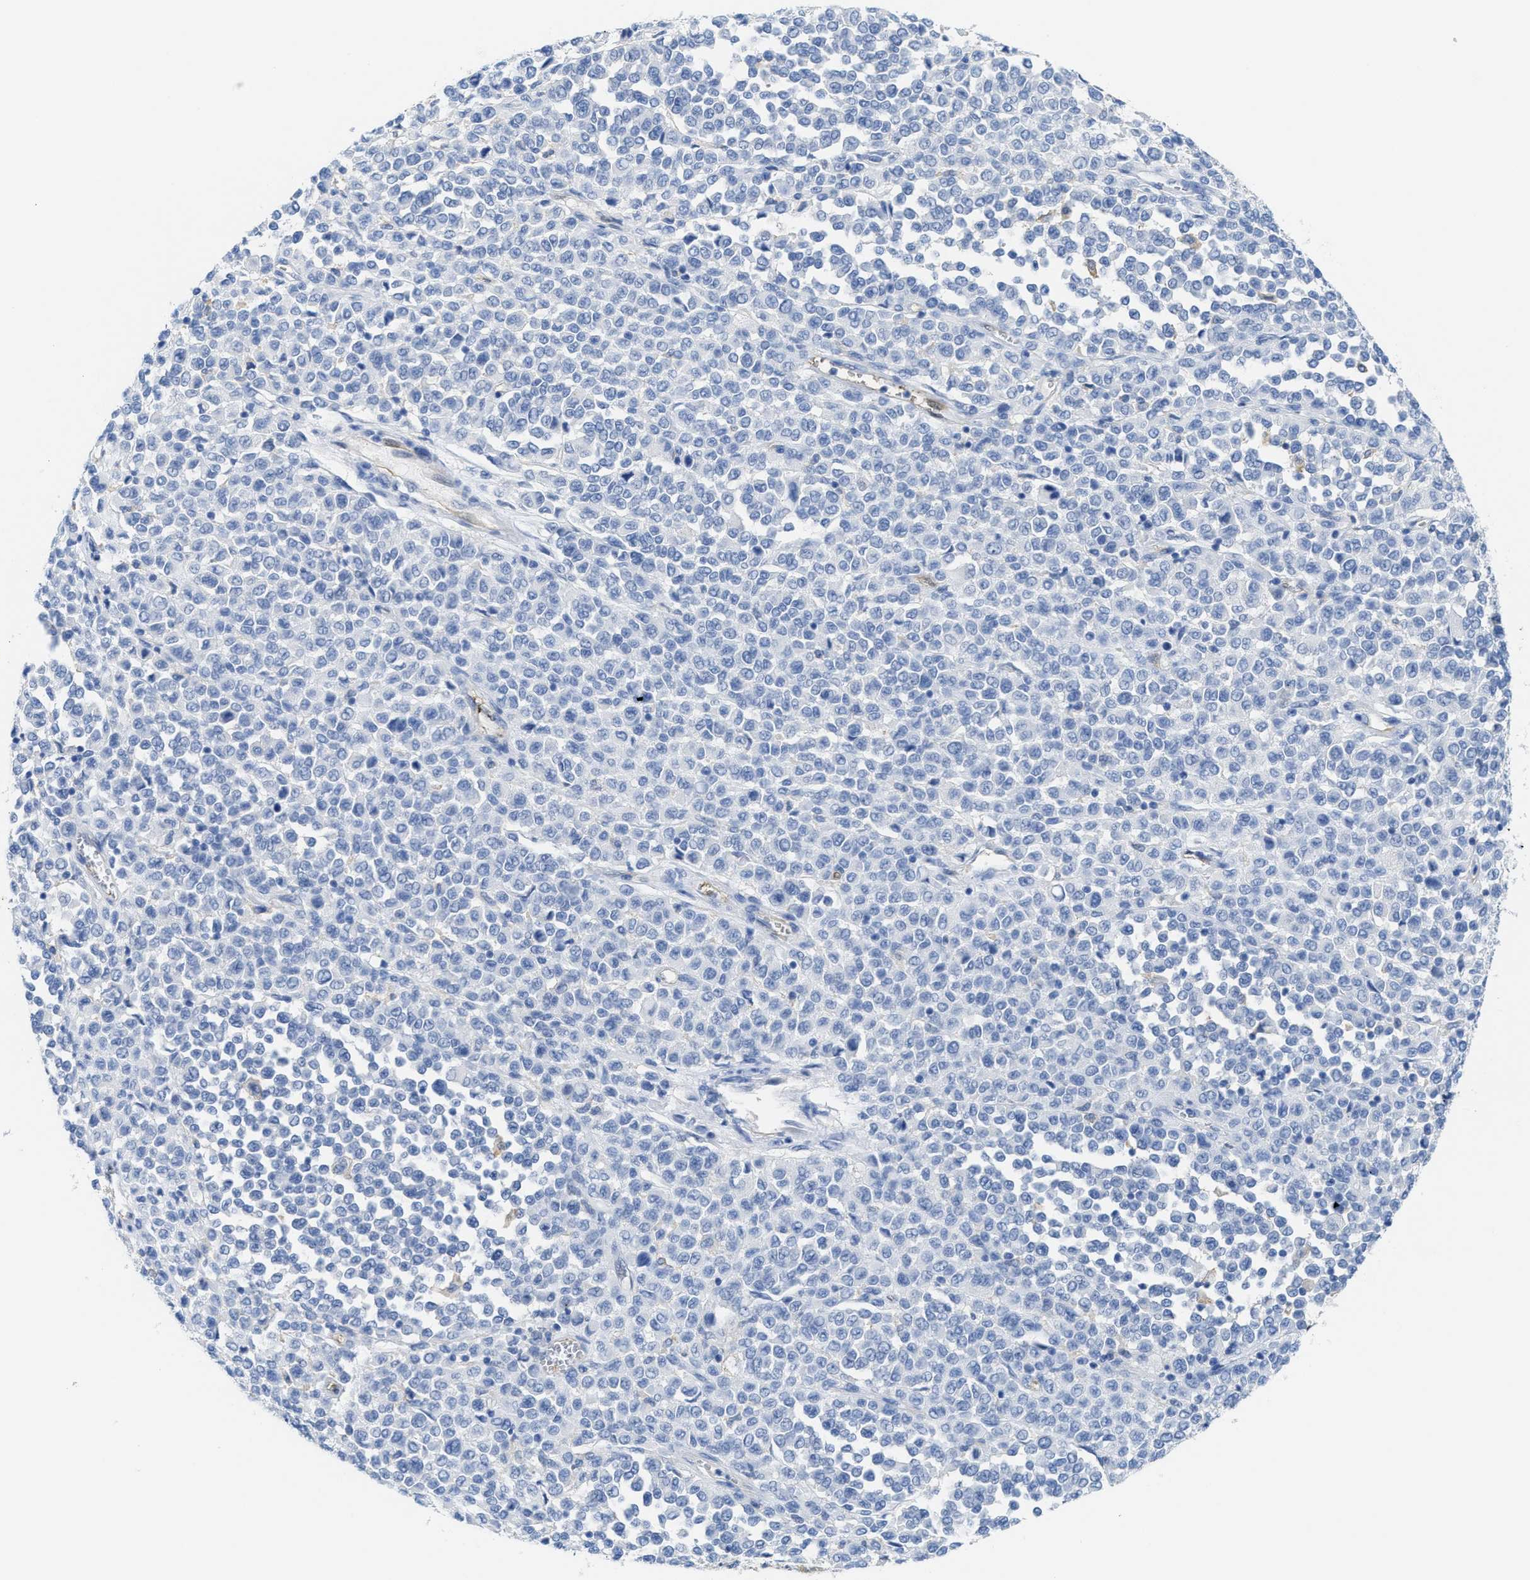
{"staining": {"intensity": "negative", "quantity": "none", "location": "none"}, "tissue": "melanoma", "cell_type": "Tumor cells", "image_type": "cancer", "snomed": [{"axis": "morphology", "description": "Malignant melanoma, Metastatic site"}, {"axis": "topography", "description": "Pancreas"}], "caption": "Protein analysis of melanoma shows no significant staining in tumor cells. (DAB immunohistochemistry (IHC), high magnification).", "gene": "ASS1", "patient": {"sex": "female", "age": 30}}